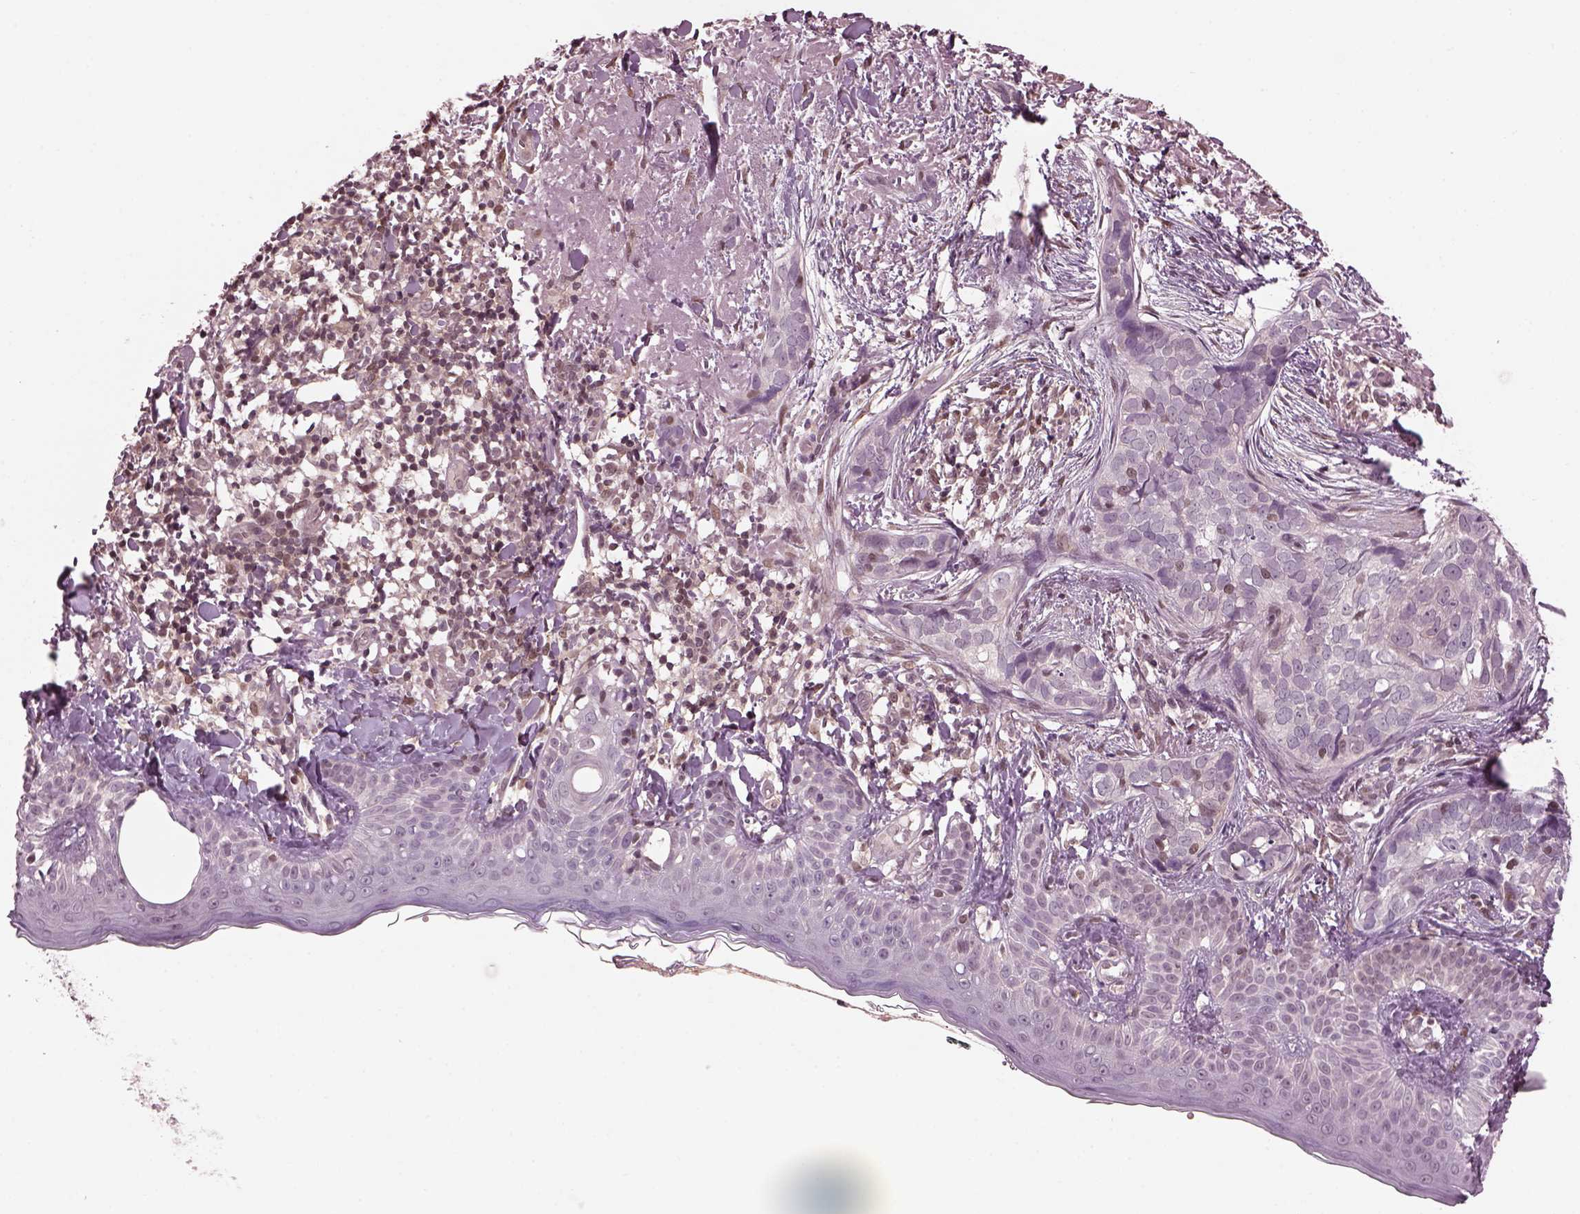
{"staining": {"intensity": "weak", "quantity": "<25%", "location": "nuclear"}, "tissue": "skin cancer", "cell_type": "Tumor cells", "image_type": "cancer", "snomed": [{"axis": "morphology", "description": "Basal cell carcinoma"}, {"axis": "topography", "description": "Skin"}], "caption": "DAB (3,3'-diaminobenzidine) immunohistochemical staining of skin basal cell carcinoma exhibits no significant staining in tumor cells. Brightfield microscopy of immunohistochemistry (IHC) stained with DAB (brown) and hematoxylin (blue), captured at high magnification.", "gene": "SRI", "patient": {"sex": "male", "age": 87}}